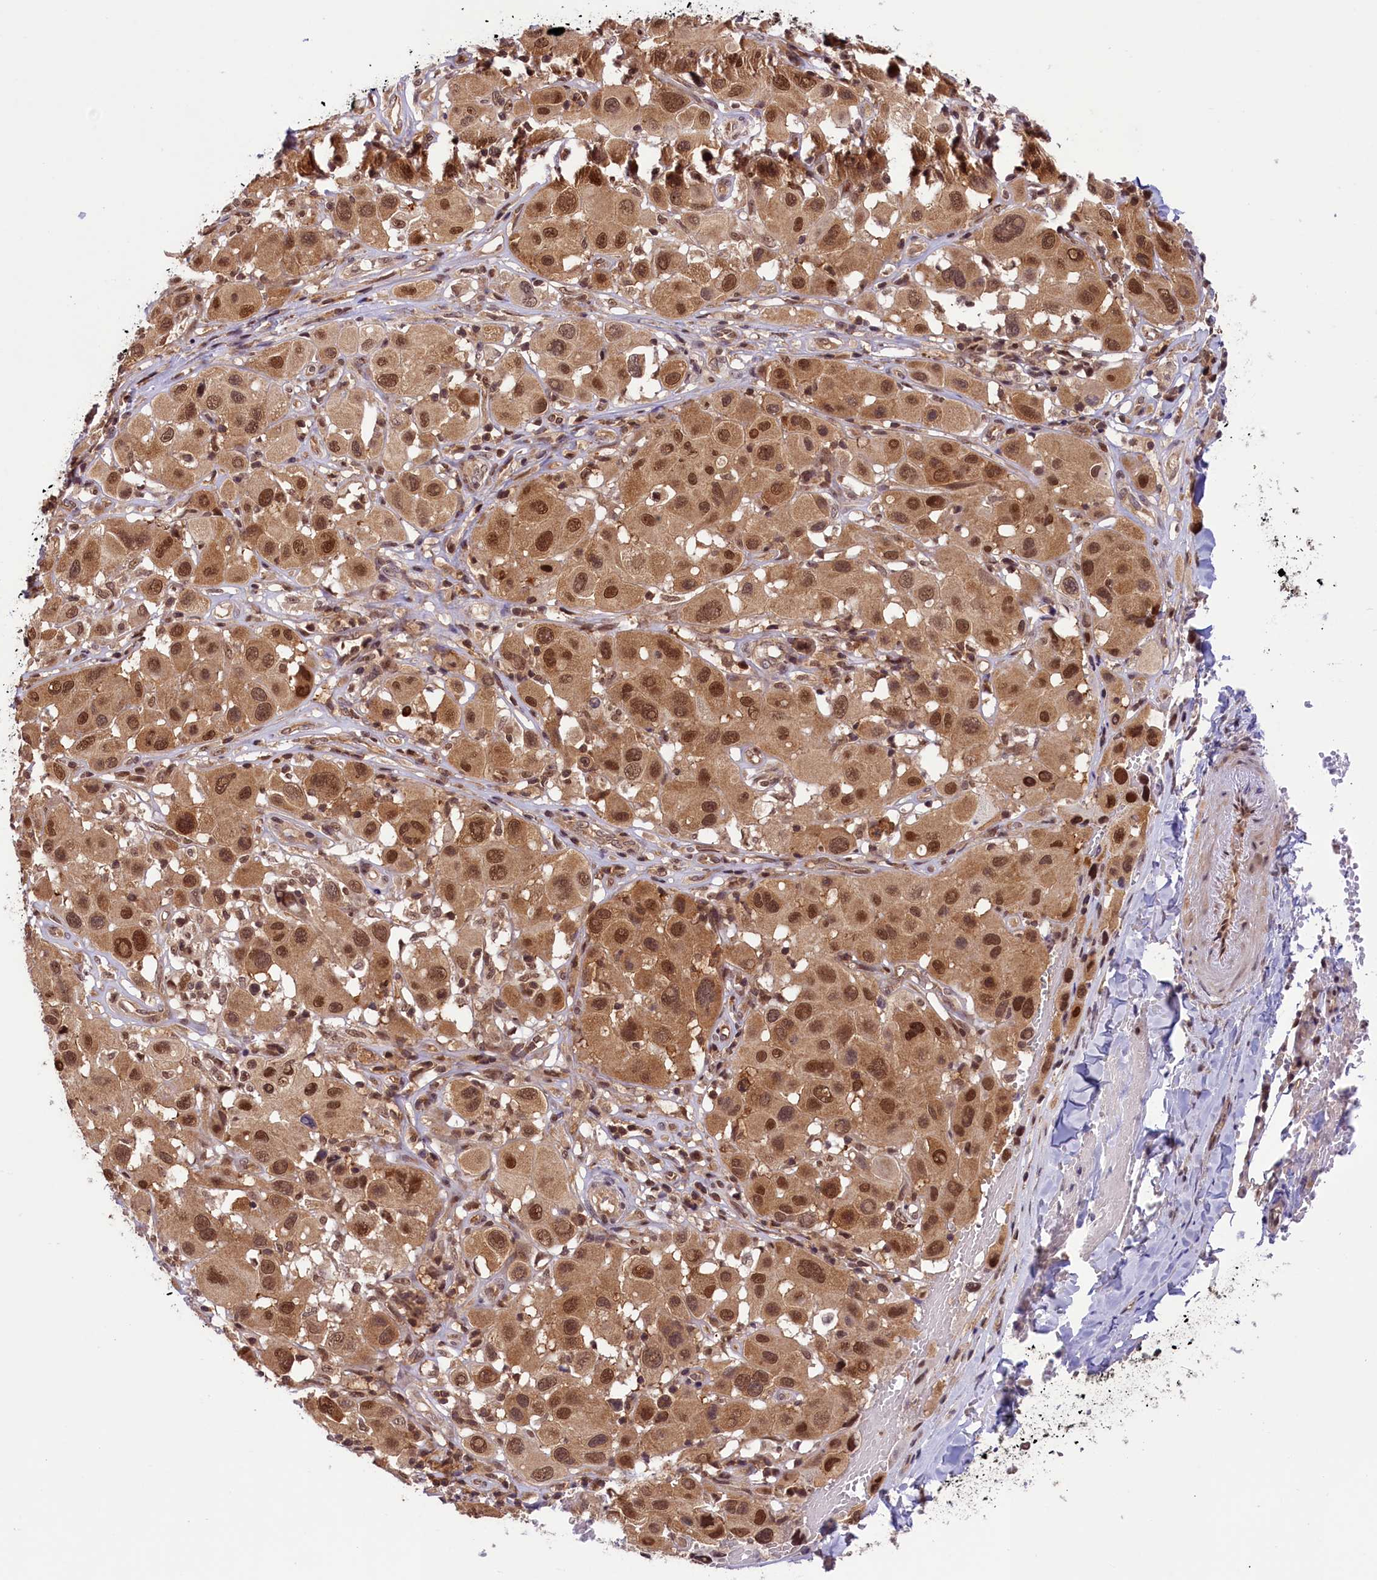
{"staining": {"intensity": "moderate", "quantity": ">75%", "location": "cytoplasmic/membranous,nuclear"}, "tissue": "melanoma", "cell_type": "Tumor cells", "image_type": "cancer", "snomed": [{"axis": "morphology", "description": "Malignant melanoma, Metastatic site"}, {"axis": "topography", "description": "Skin"}], "caption": "Brown immunohistochemical staining in human melanoma demonstrates moderate cytoplasmic/membranous and nuclear staining in about >75% of tumor cells.", "gene": "SLC7A6OS", "patient": {"sex": "male", "age": 41}}